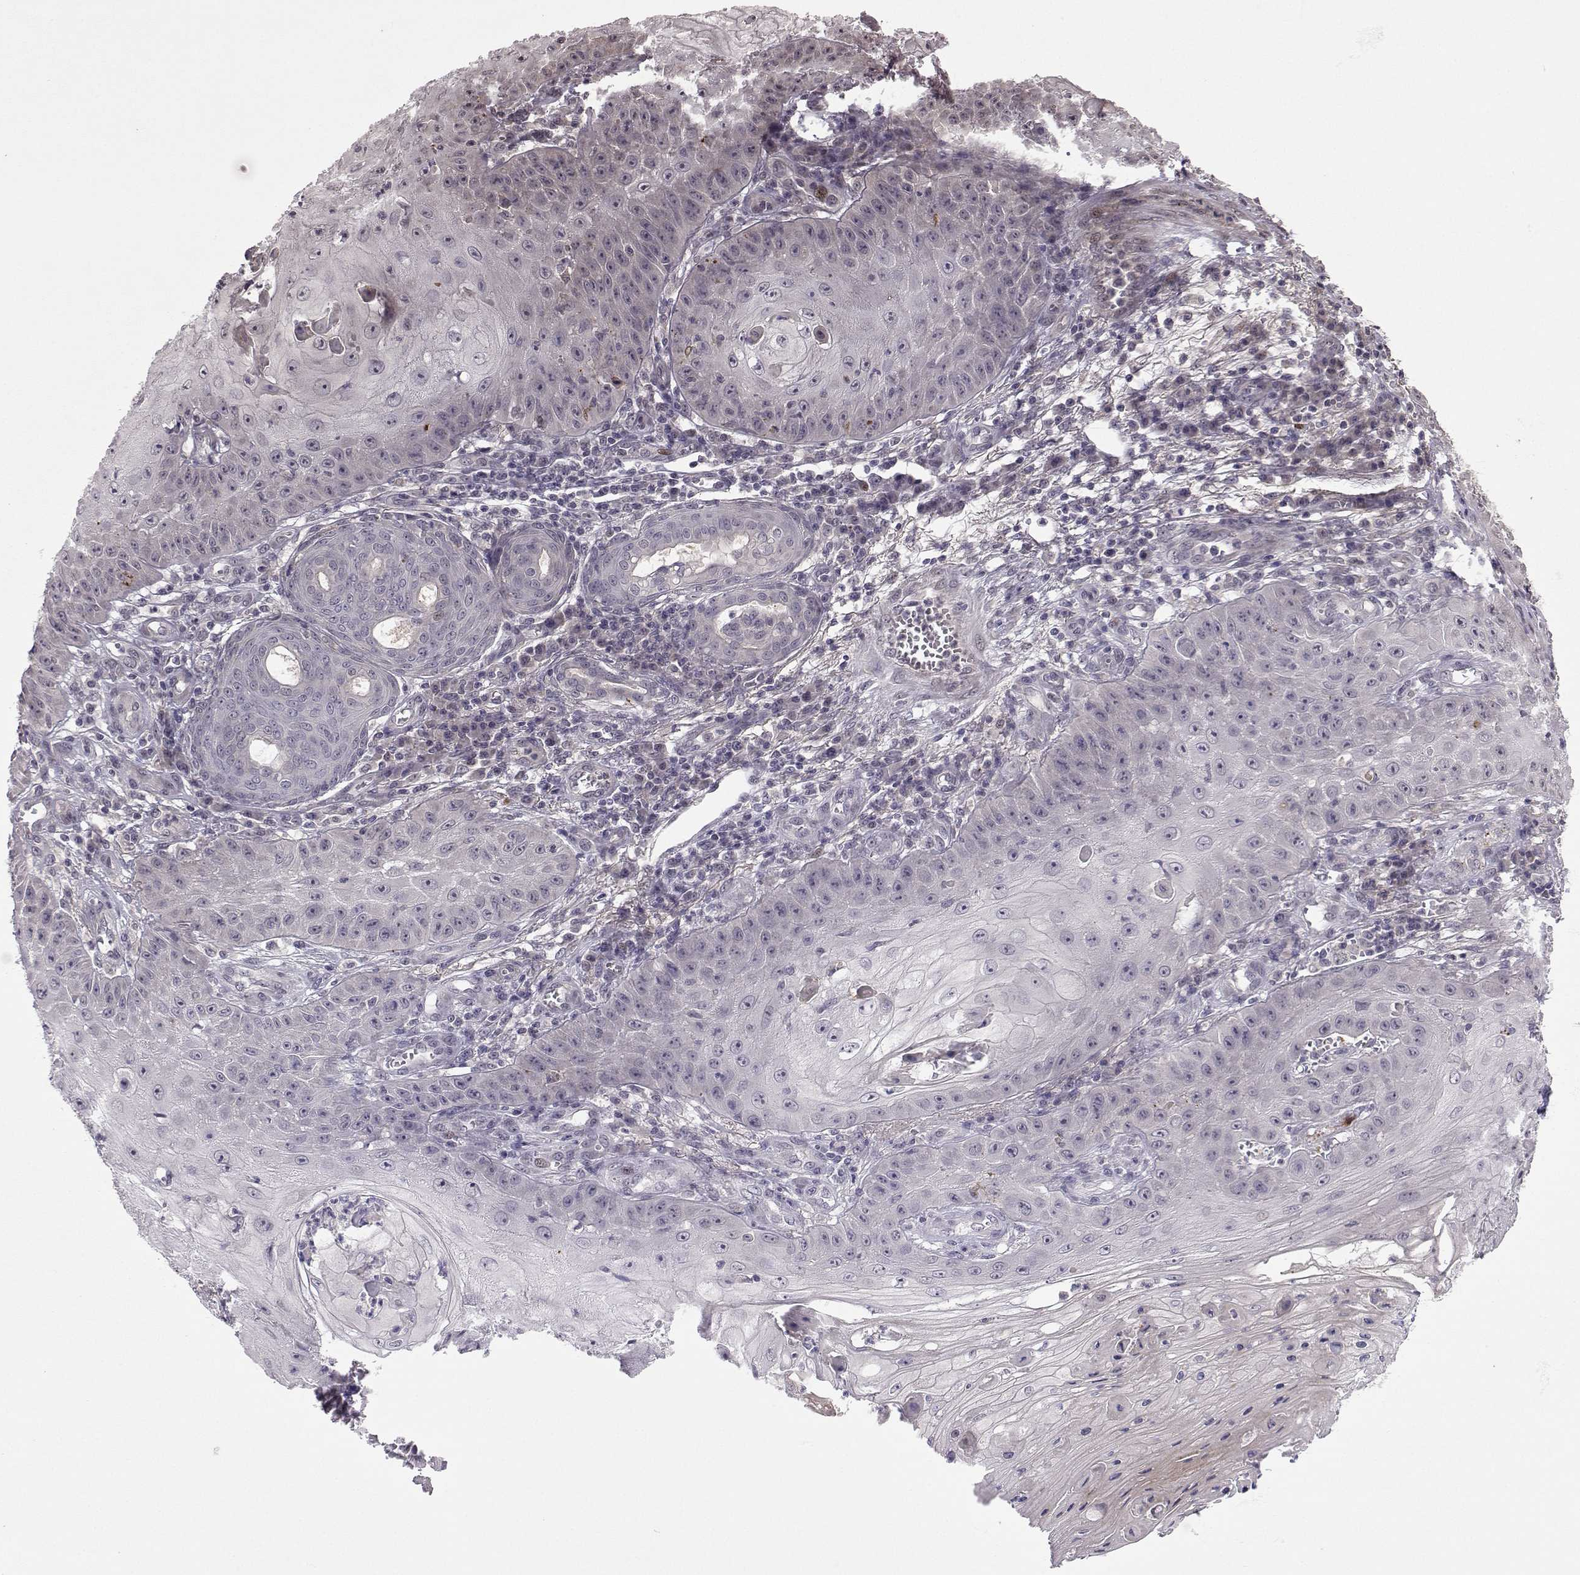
{"staining": {"intensity": "negative", "quantity": "none", "location": "none"}, "tissue": "skin cancer", "cell_type": "Tumor cells", "image_type": "cancer", "snomed": [{"axis": "morphology", "description": "Squamous cell carcinoma, NOS"}, {"axis": "topography", "description": "Skin"}], "caption": "A high-resolution histopathology image shows immunohistochemistry staining of squamous cell carcinoma (skin), which shows no significant expression in tumor cells.", "gene": "SLC6A3", "patient": {"sex": "male", "age": 70}}